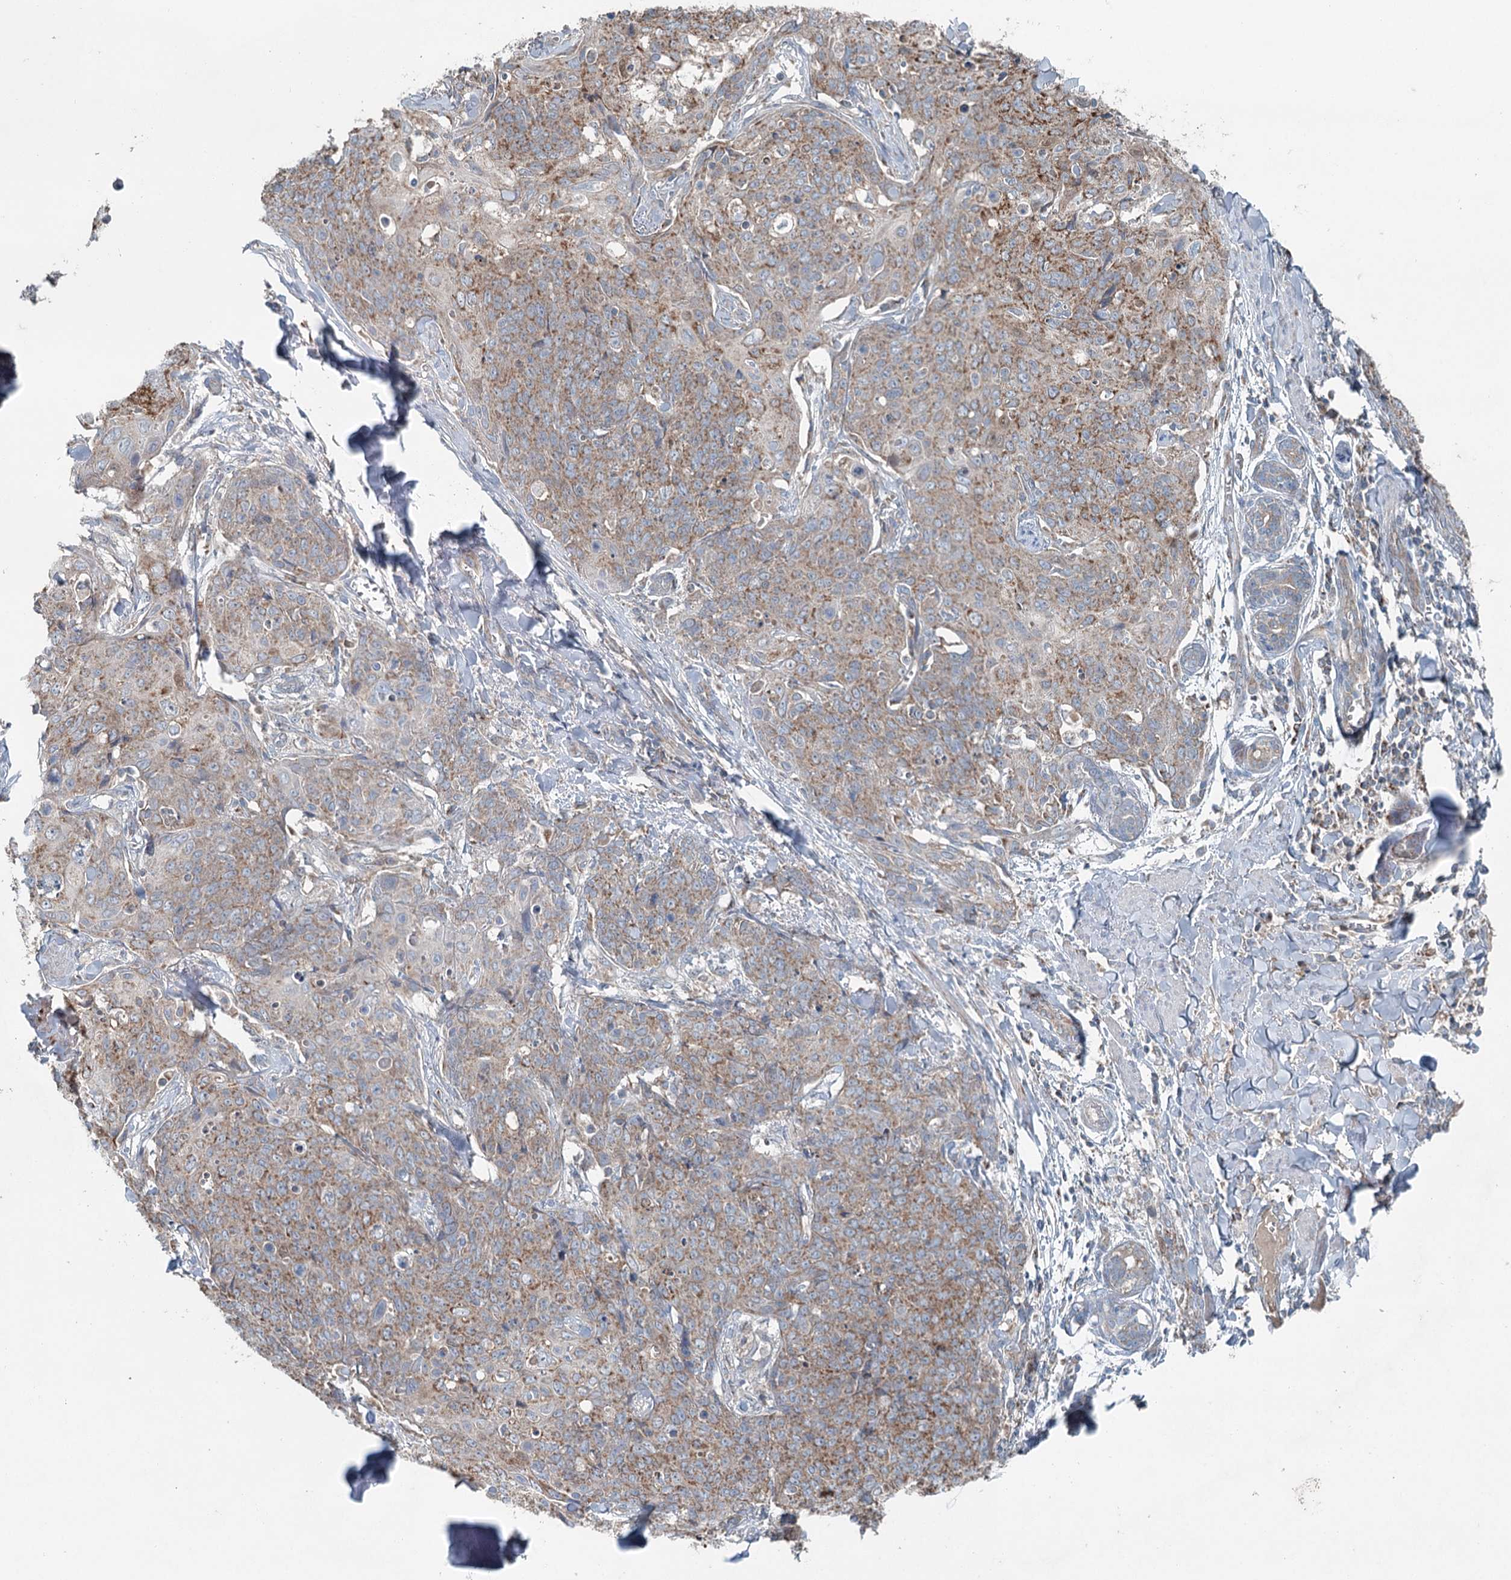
{"staining": {"intensity": "moderate", "quantity": ">75%", "location": "cytoplasmic/membranous"}, "tissue": "skin cancer", "cell_type": "Tumor cells", "image_type": "cancer", "snomed": [{"axis": "morphology", "description": "Squamous cell carcinoma, NOS"}, {"axis": "topography", "description": "Skin"}, {"axis": "topography", "description": "Vulva"}], "caption": "Brown immunohistochemical staining in squamous cell carcinoma (skin) exhibits moderate cytoplasmic/membranous positivity in about >75% of tumor cells. (Stains: DAB in brown, nuclei in blue, Microscopy: brightfield microscopy at high magnification).", "gene": "CHCHD5", "patient": {"sex": "female", "age": 85}}